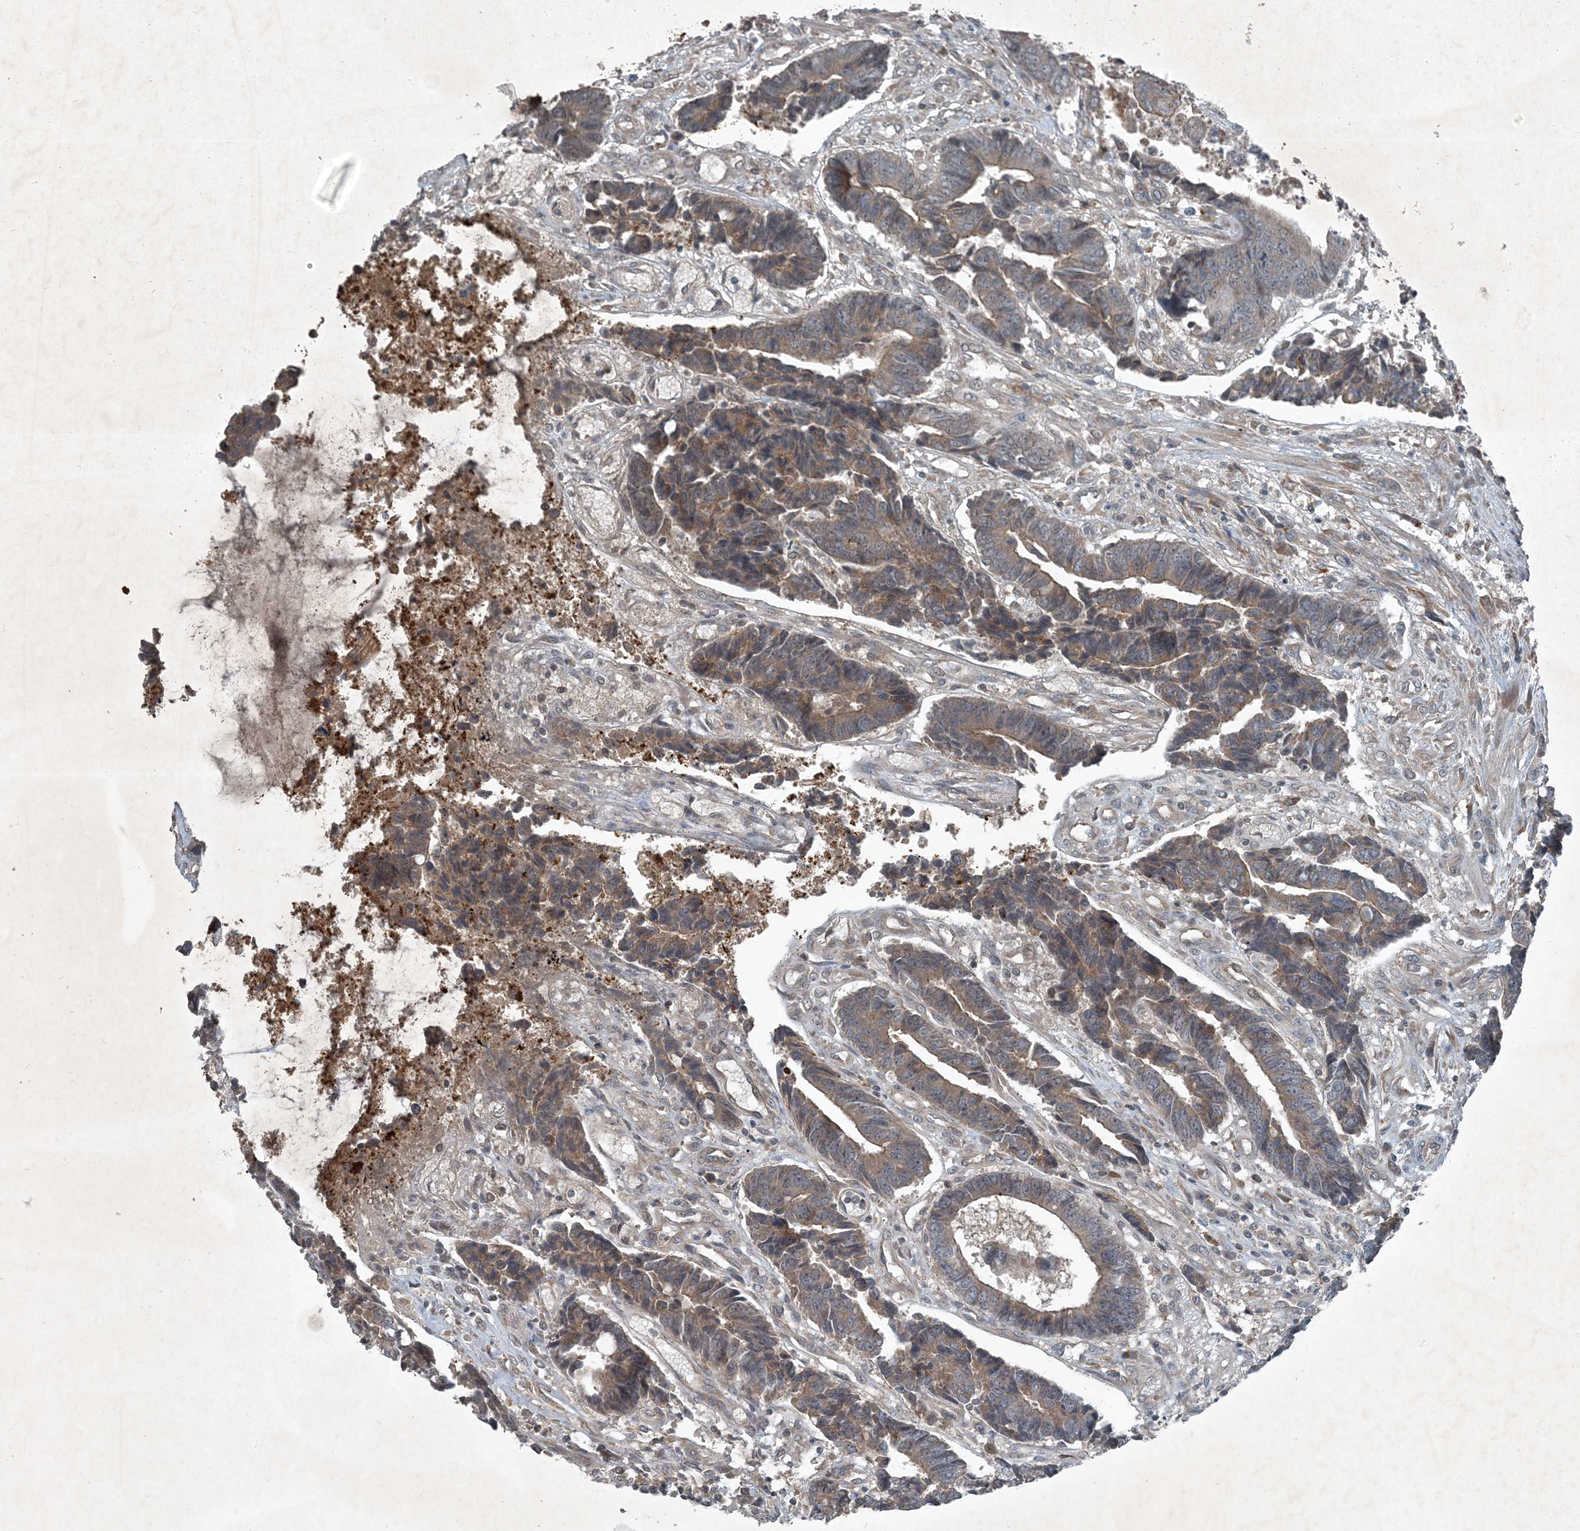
{"staining": {"intensity": "weak", "quantity": ">75%", "location": "cytoplasmic/membranous"}, "tissue": "colorectal cancer", "cell_type": "Tumor cells", "image_type": "cancer", "snomed": [{"axis": "morphology", "description": "Adenocarcinoma, NOS"}, {"axis": "topography", "description": "Rectum"}], "caption": "IHC photomicrograph of neoplastic tissue: colorectal cancer (adenocarcinoma) stained using immunohistochemistry shows low levels of weak protein expression localized specifically in the cytoplasmic/membranous of tumor cells, appearing as a cytoplasmic/membranous brown color.", "gene": "MDN1", "patient": {"sex": "male", "age": 84}}